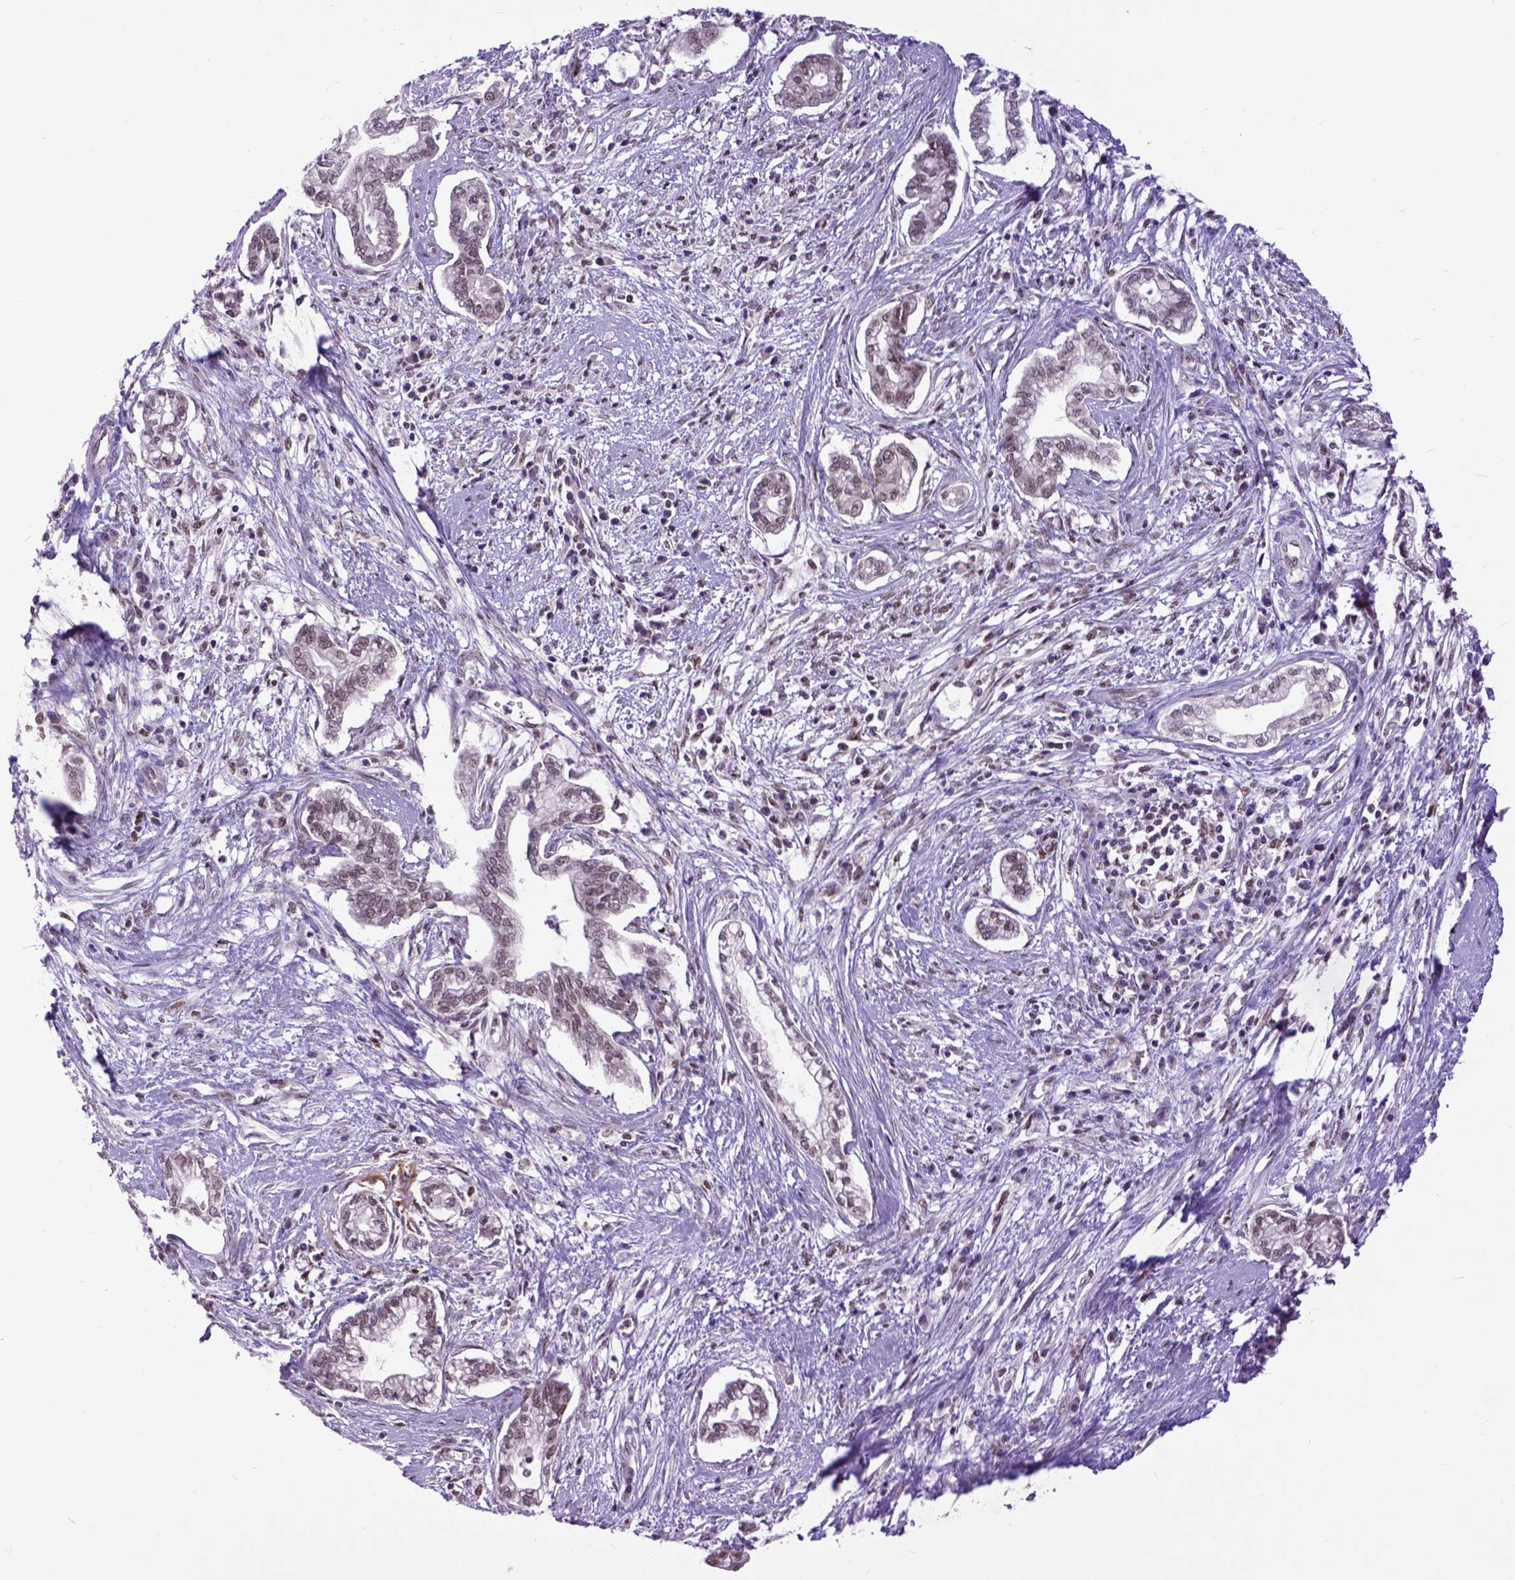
{"staining": {"intensity": "weak", "quantity": ">75%", "location": "nuclear"}, "tissue": "cervical cancer", "cell_type": "Tumor cells", "image_type": "cancer", "snomed": [{"axis": "morphology", "description": "Adenocarcinoma, NOS"}, {"axis": "topography", "description": "Cervix"}], "caption": "Adenocarcinoma (cervical) was stained to show a protein in brown. There is low levels of weak nuclear positivity in approximately >75% of tumor cells.", "gene": "RCC2", "patient": {"sex": "female", "age": 62}}